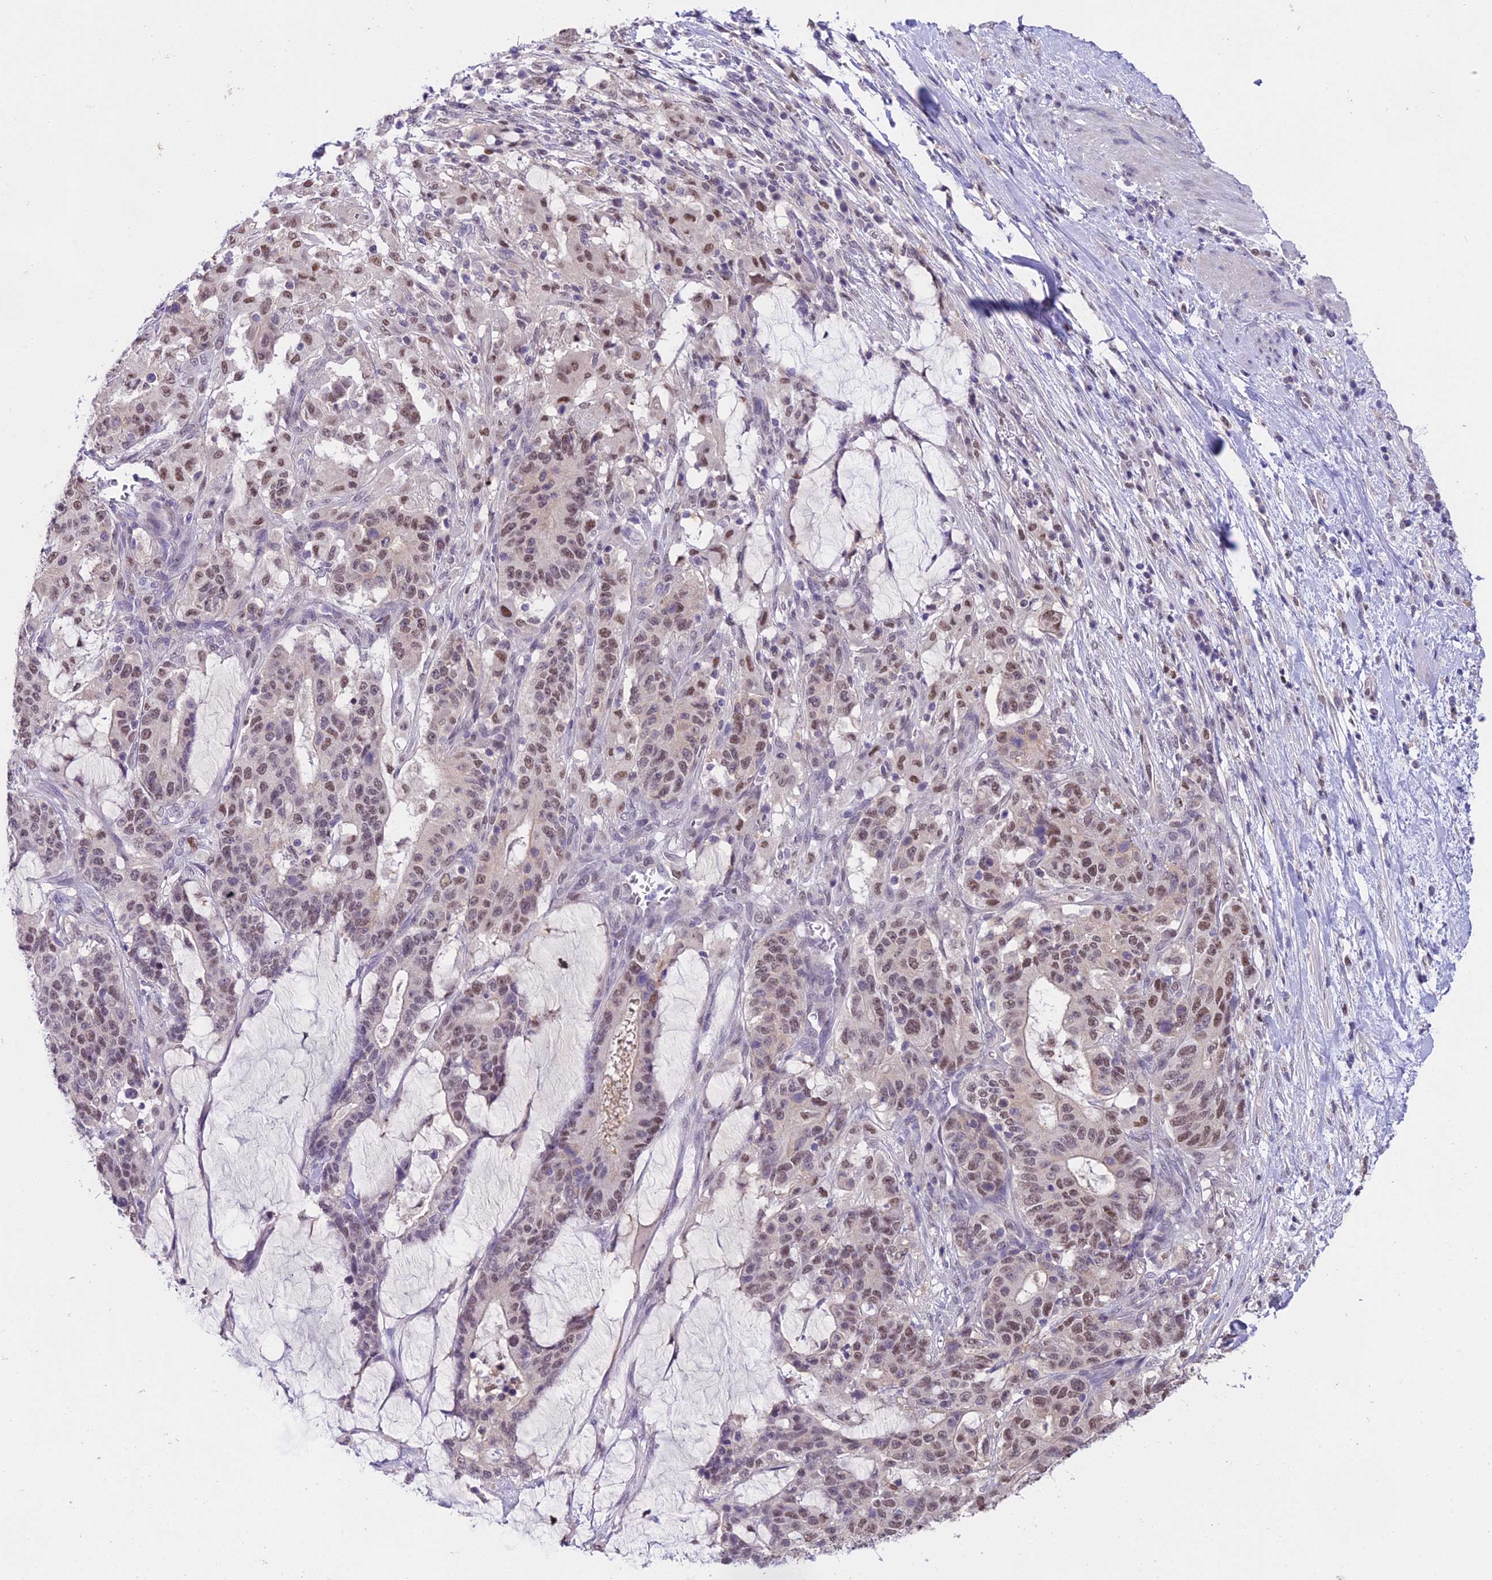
{"staining": {"intensity": "weak", "quantity": "25%-75%", "location": "nuclear"}, "tissue": "stomach cancer", "cell_type": "Tumor cells", "image_type": "cancer", "snomed": [{"axis": "morphology", "description": "Normal tissue, NOS"}, {"axis": "morphology", "description": "Adenocarcinoma, NOS"}, {"axis": "topography", "description": "Stomach"}], "caption": "A brown stain highlights weak nuclear expression of a protein in stomach cancer tumor cells.", "gene": "MAT2A", "patient": {"sex": "female", "age": 64}}